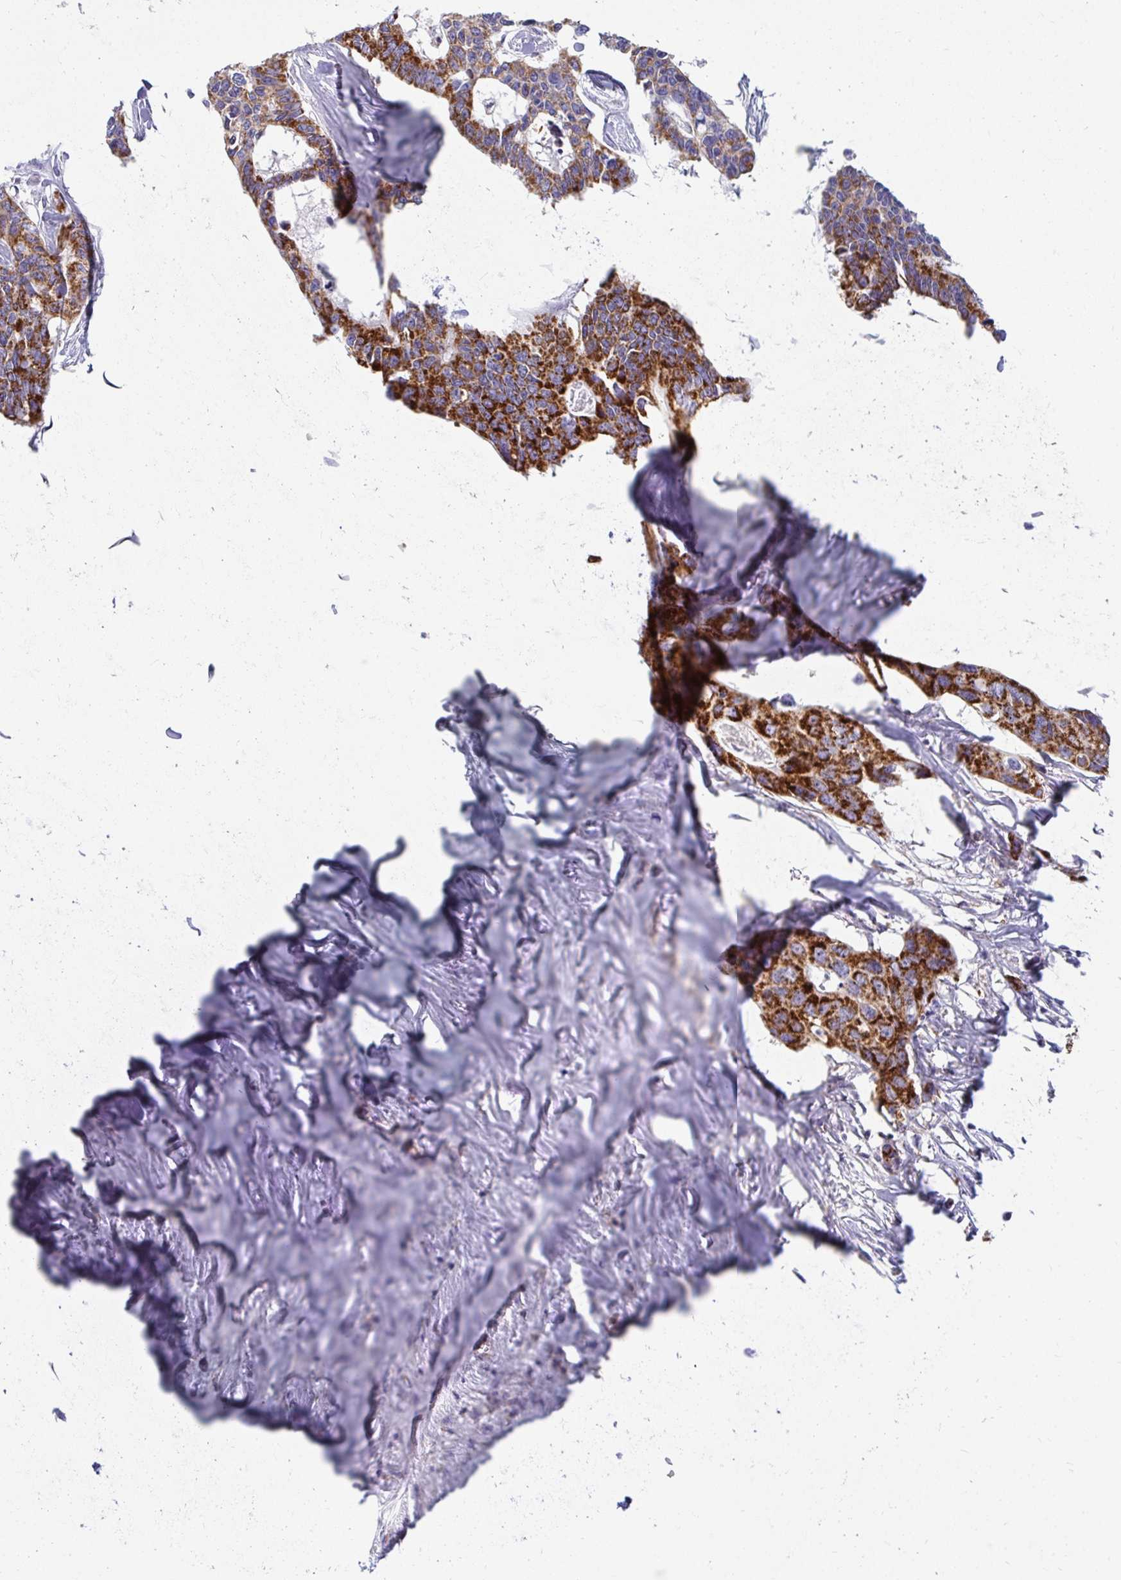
{"staining": {"intensity": "strong", "quantity": ">75%", "location": "cytoplasmic/membranous"}, "tissue": "colorectal cancer", "cell_type": "Tumor cells", "image_type": "cancer", "snomed": [{"axis": "morphology", "description": "Adenocarcinoma, NOS"}, {"axis": "topography", "description": "Rectum"}], "caption": "The photomicrograph demonstrates immunohistochemical staining of adenocarcinoma (colorectal). There is strong cytoplasmic/membranous staining is seen in approximately >75% of tumor cells. The staining was performed using DAB, with brown indicating positive protein expression. Nuclei are stained blue with hematoxylin.", "gene": "EXOC5", "patient": {"sex": "male", "age": 57}}